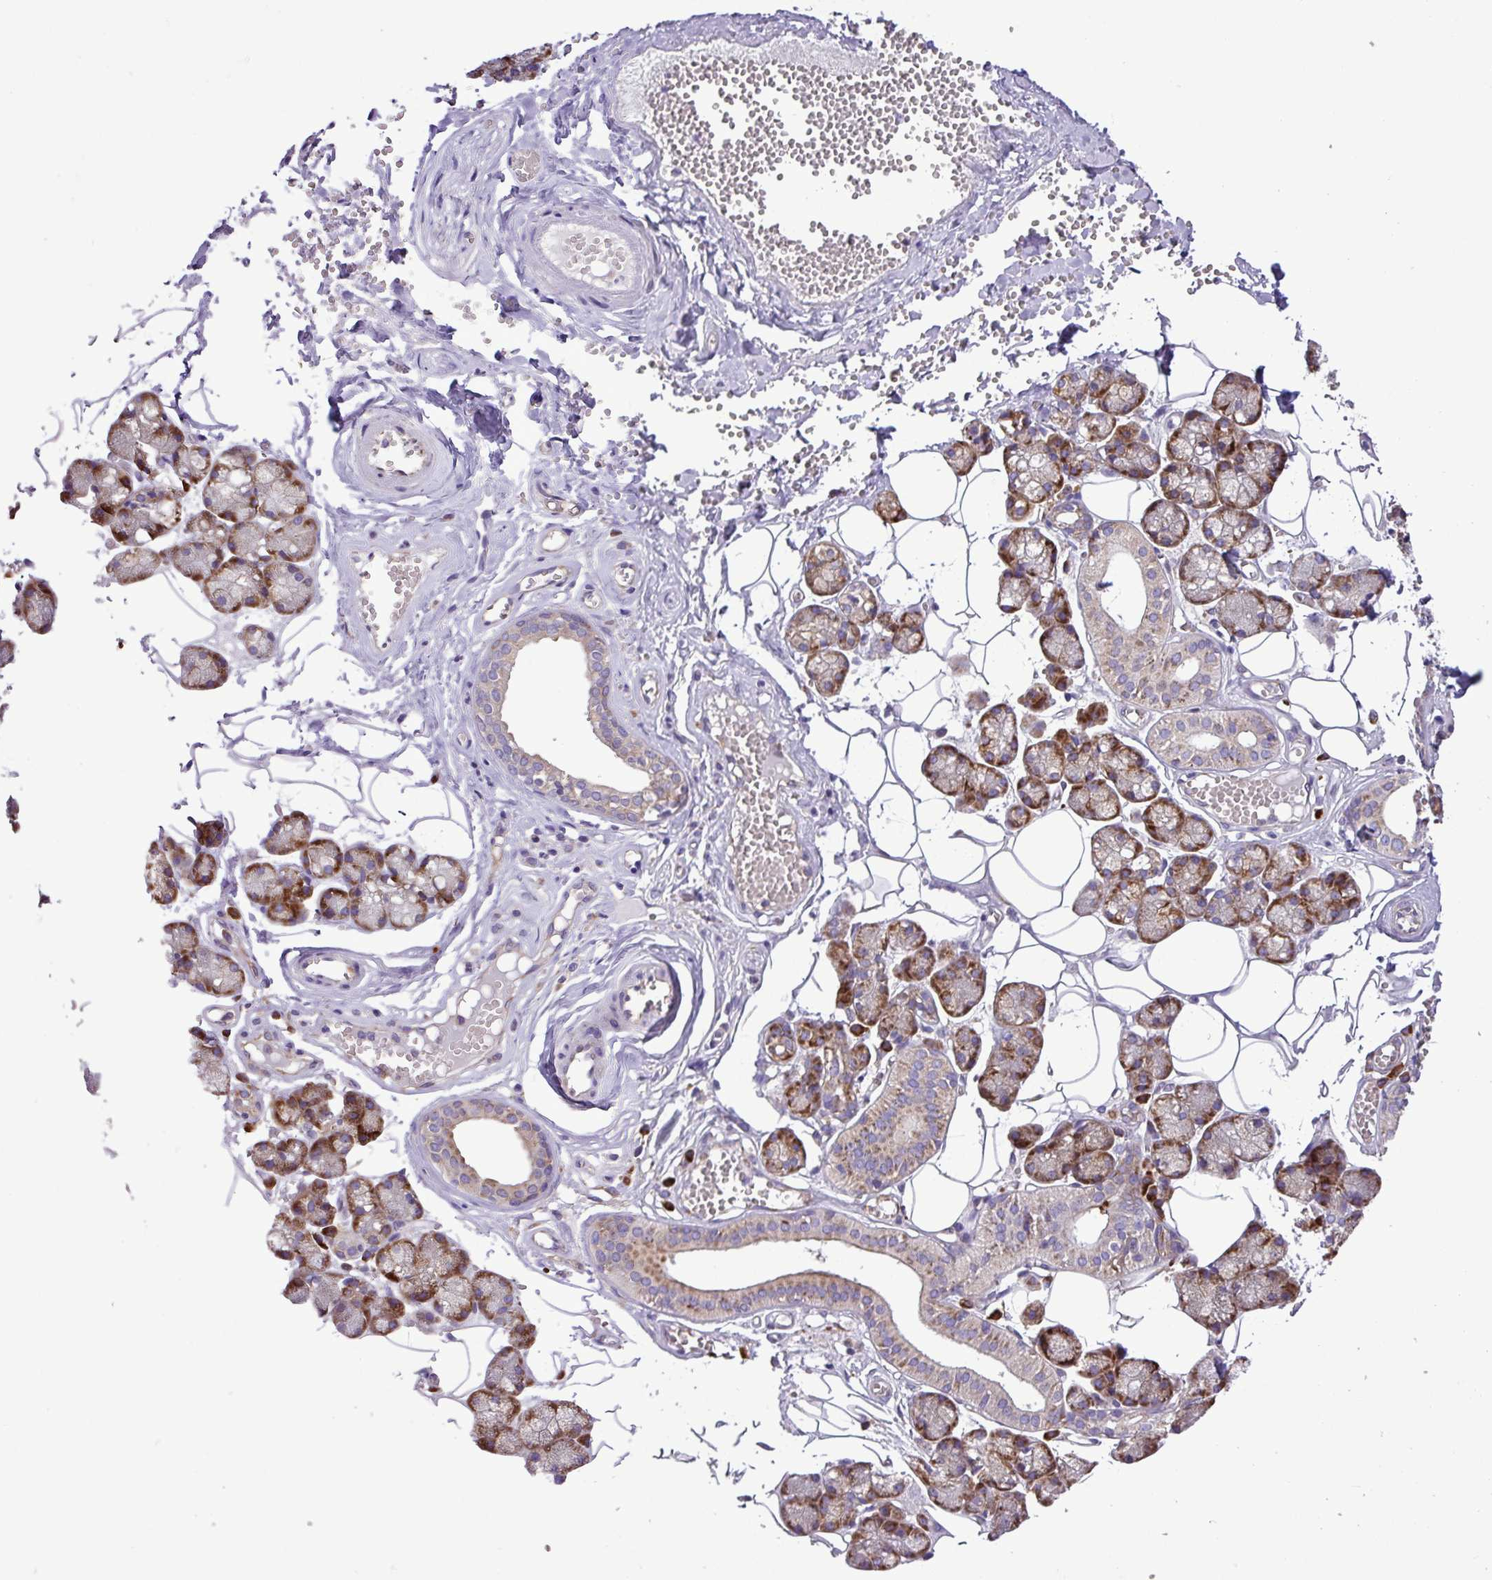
{"staining": {"intensity": "moderate", "quantity": ">75%", "location": "cytoplasmic/membranous"}, "tissue": "salivary gland", "cell_type": "Glandular cells", "image_type": "normal", "snomed": [{"axis": "morphology", "description": "Normal tissue, NOS"}, {"axis": "topography", "description": "Salivary gland"}], "caption": "A micrograph of human salivary gland stained for a protein exhibits moderate cytoplasmic/membranous brown staining in glandular cells. (IHC, brightfield microscopy, high magnification).", "gene": "RPL13", "patient": {"sex": "male", "age": 62}}